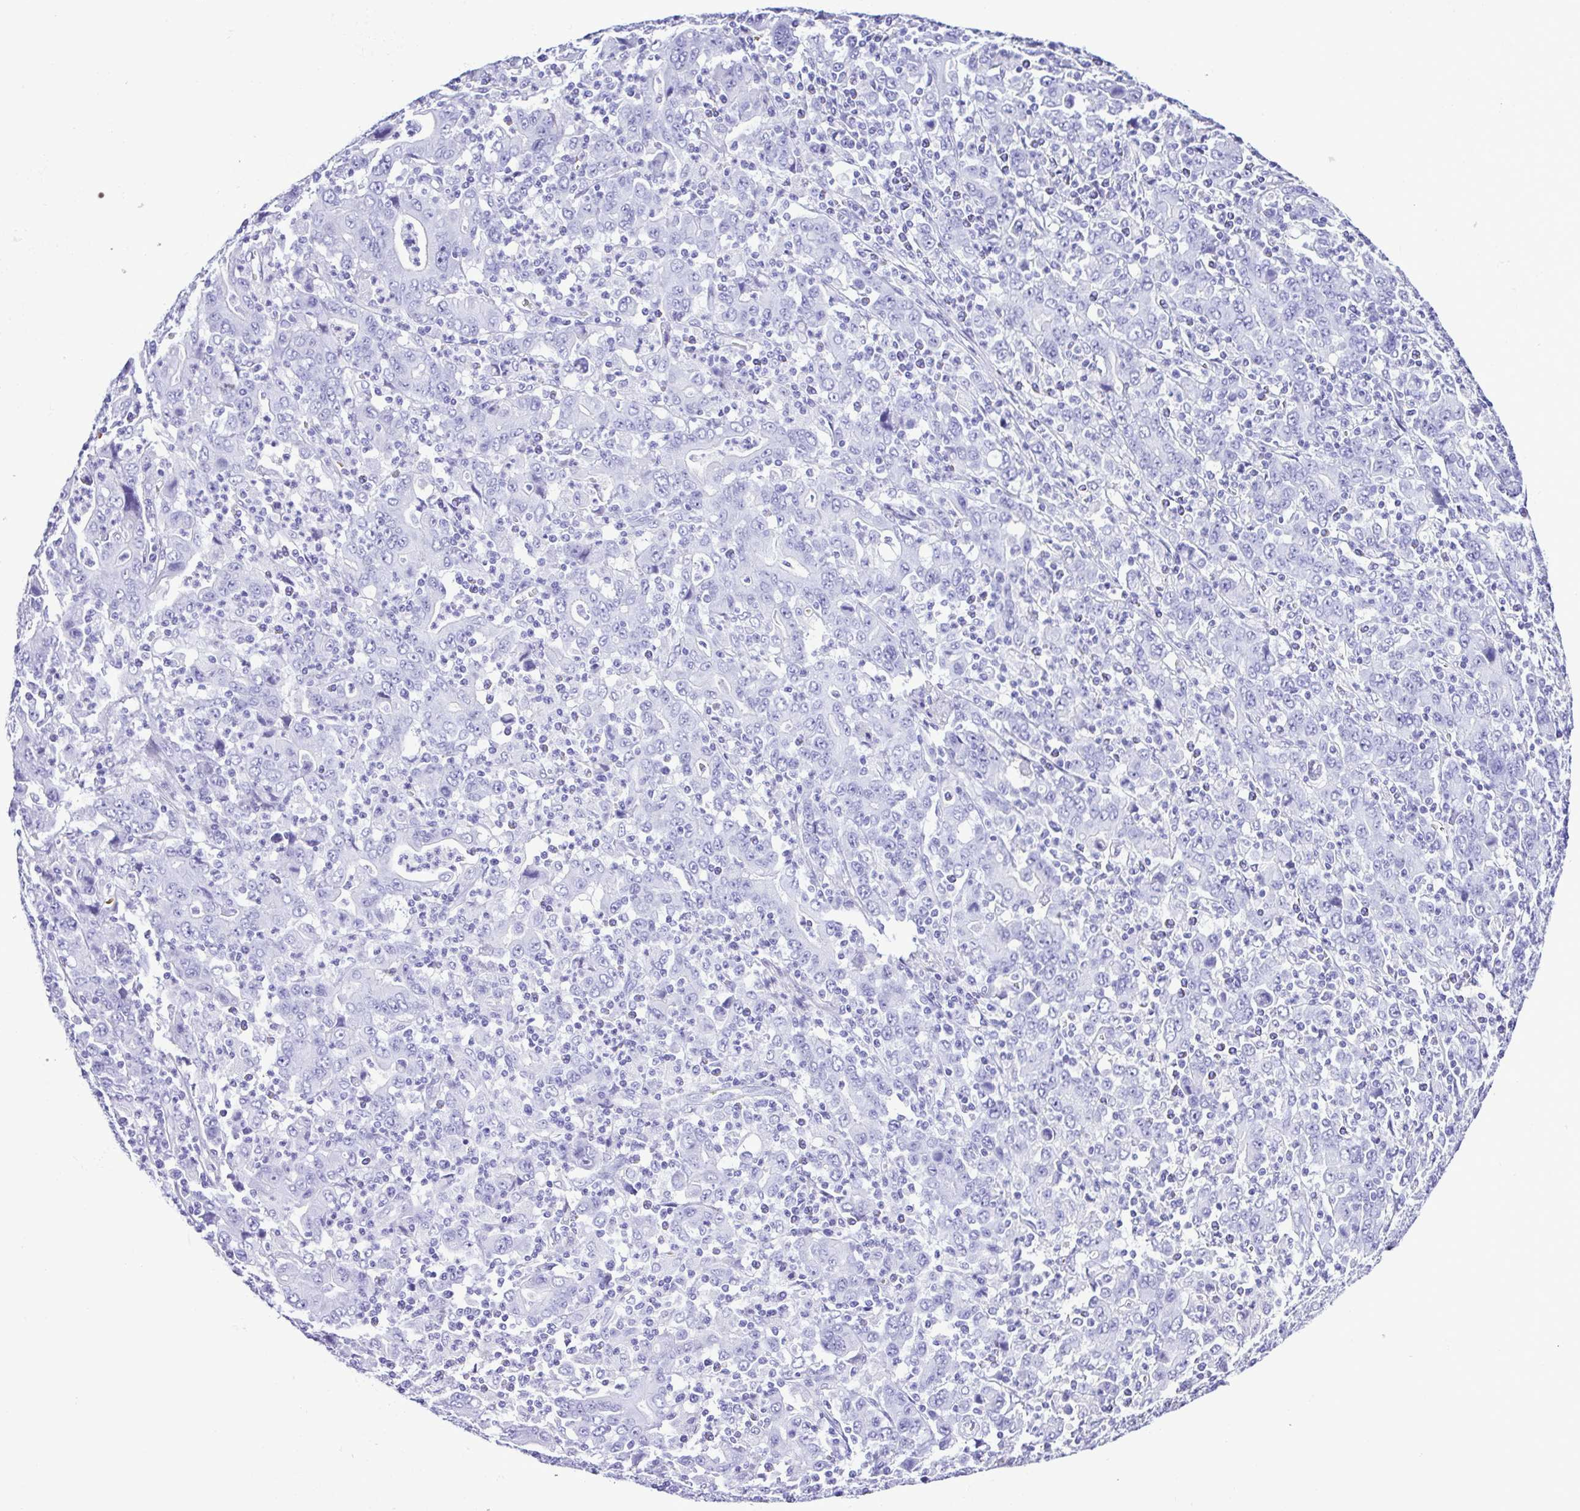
{"staining": {"intensity": "negative", "quantity": "none", "location": "none"}, "tissue": "stomach cancer", "cell_type": "Tumor cells", "image_type": "cancer", "snomed": [{"axis": "morphology", "description": "Adenocarcinoma, NOS"}, {"axis": "topography", "description": "Stomach, upper"}], "caption": "Immunohistochemistry (IHC) photomicrograph of neoplastic tissue: stomach cancer stained with DAB displays no significant protein staining in tumor cells.", "gene": "SYT1", "patient": {"sex": "male", "age": 69}}